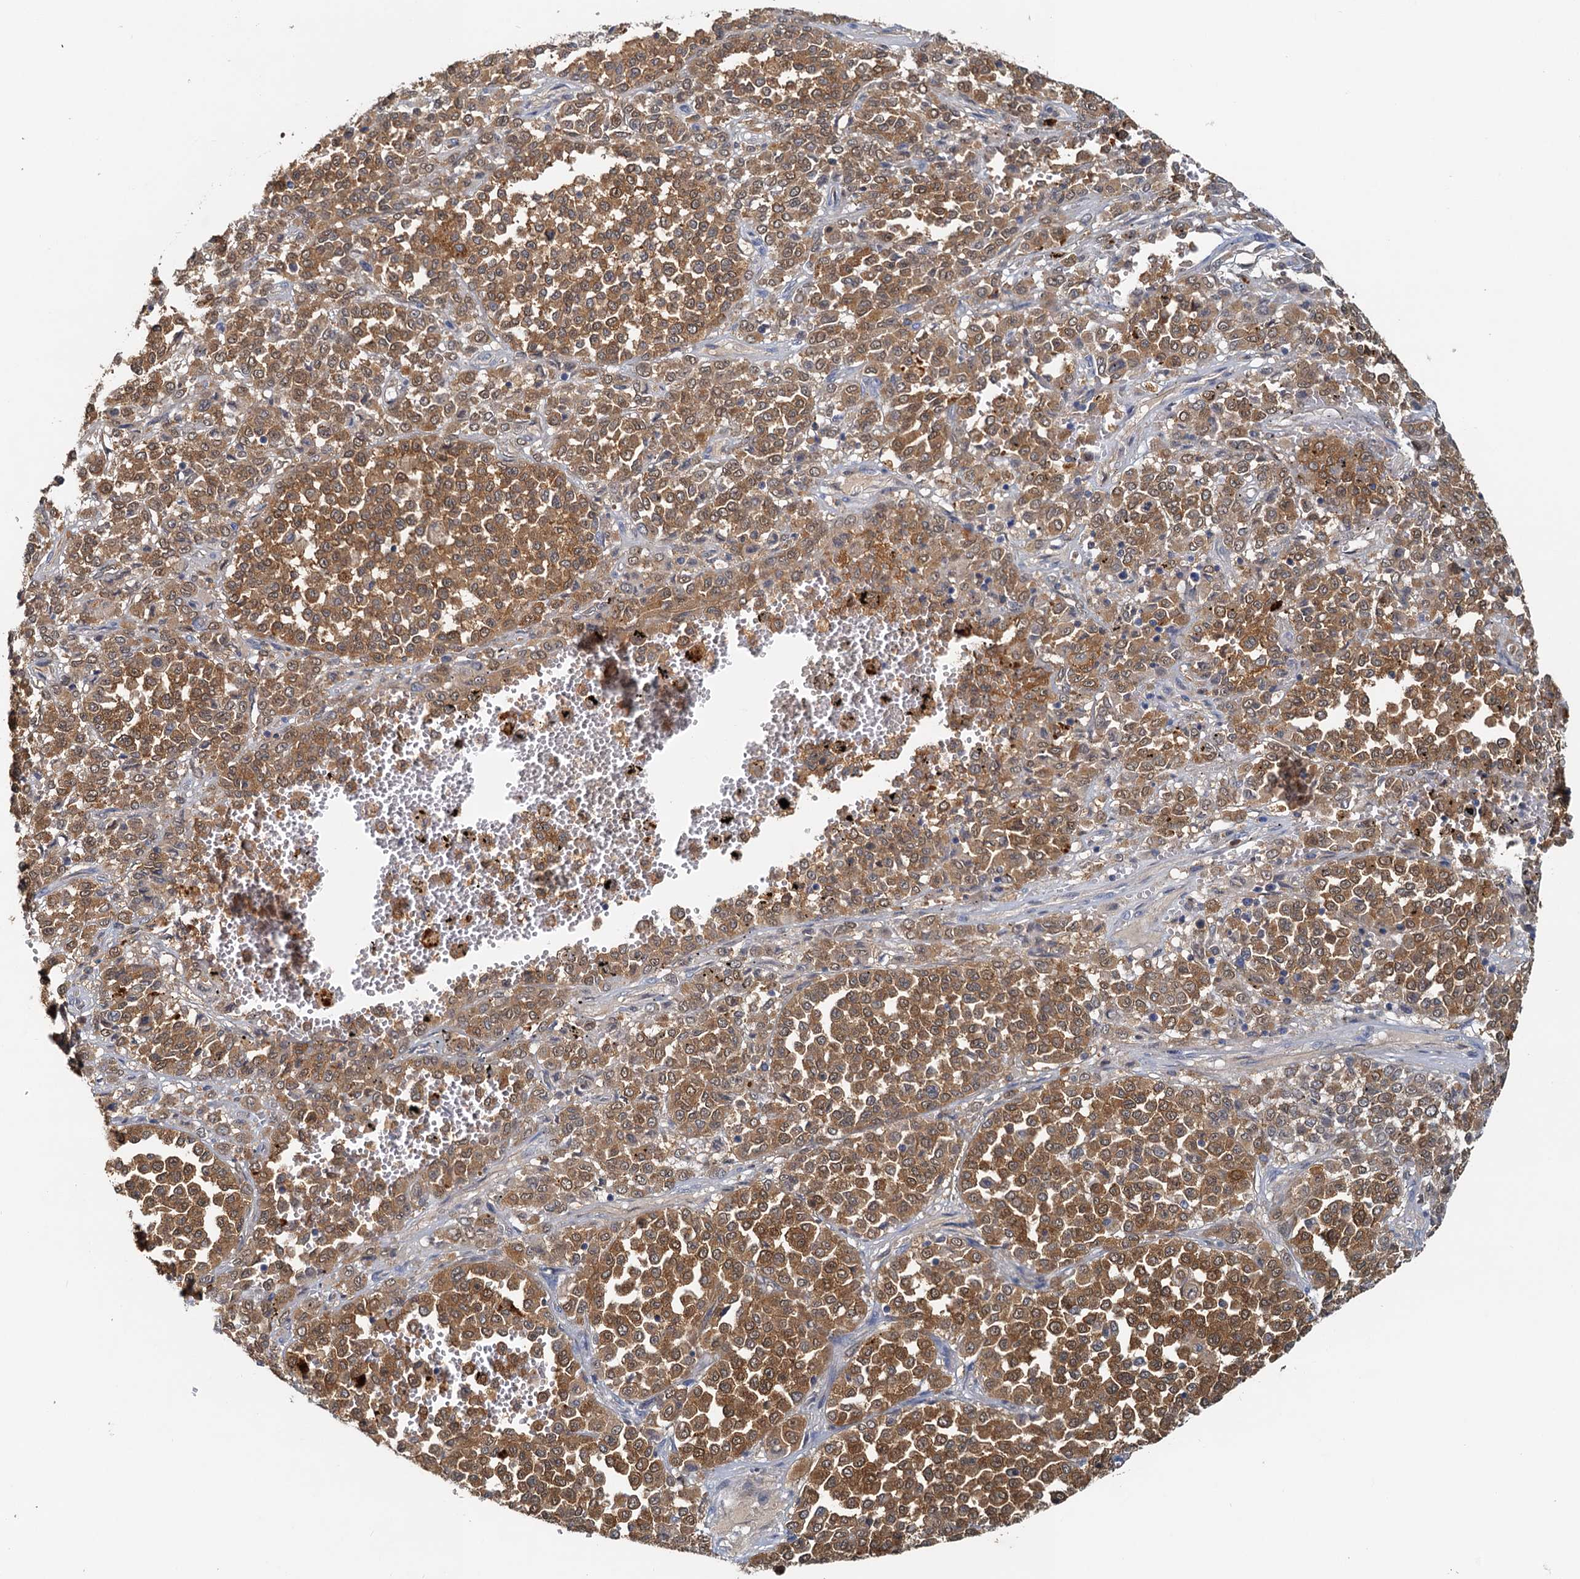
{"staining": {"intensity": "moderate", "quantity": ">75%", "location": "cytoplasmic/membranous"}, "tissue": "melanoma", "cell_type": "Tumor cells", "image_type": "cancer", "snomed": [{"axis": "morphology", "description": "Malignant melanoma, Metastatic site"}, {"axis": "topography", "description": "Pancreas"}], "caption": "Brown immunohistochemical staining in human malignant melanoma (metastatic site) shows moderate cytoplasmic/membranous staining in approximately >75% of tumor cells.", "gene": "TOLLIP", "patient": {"sex": "female", "age": 30}}